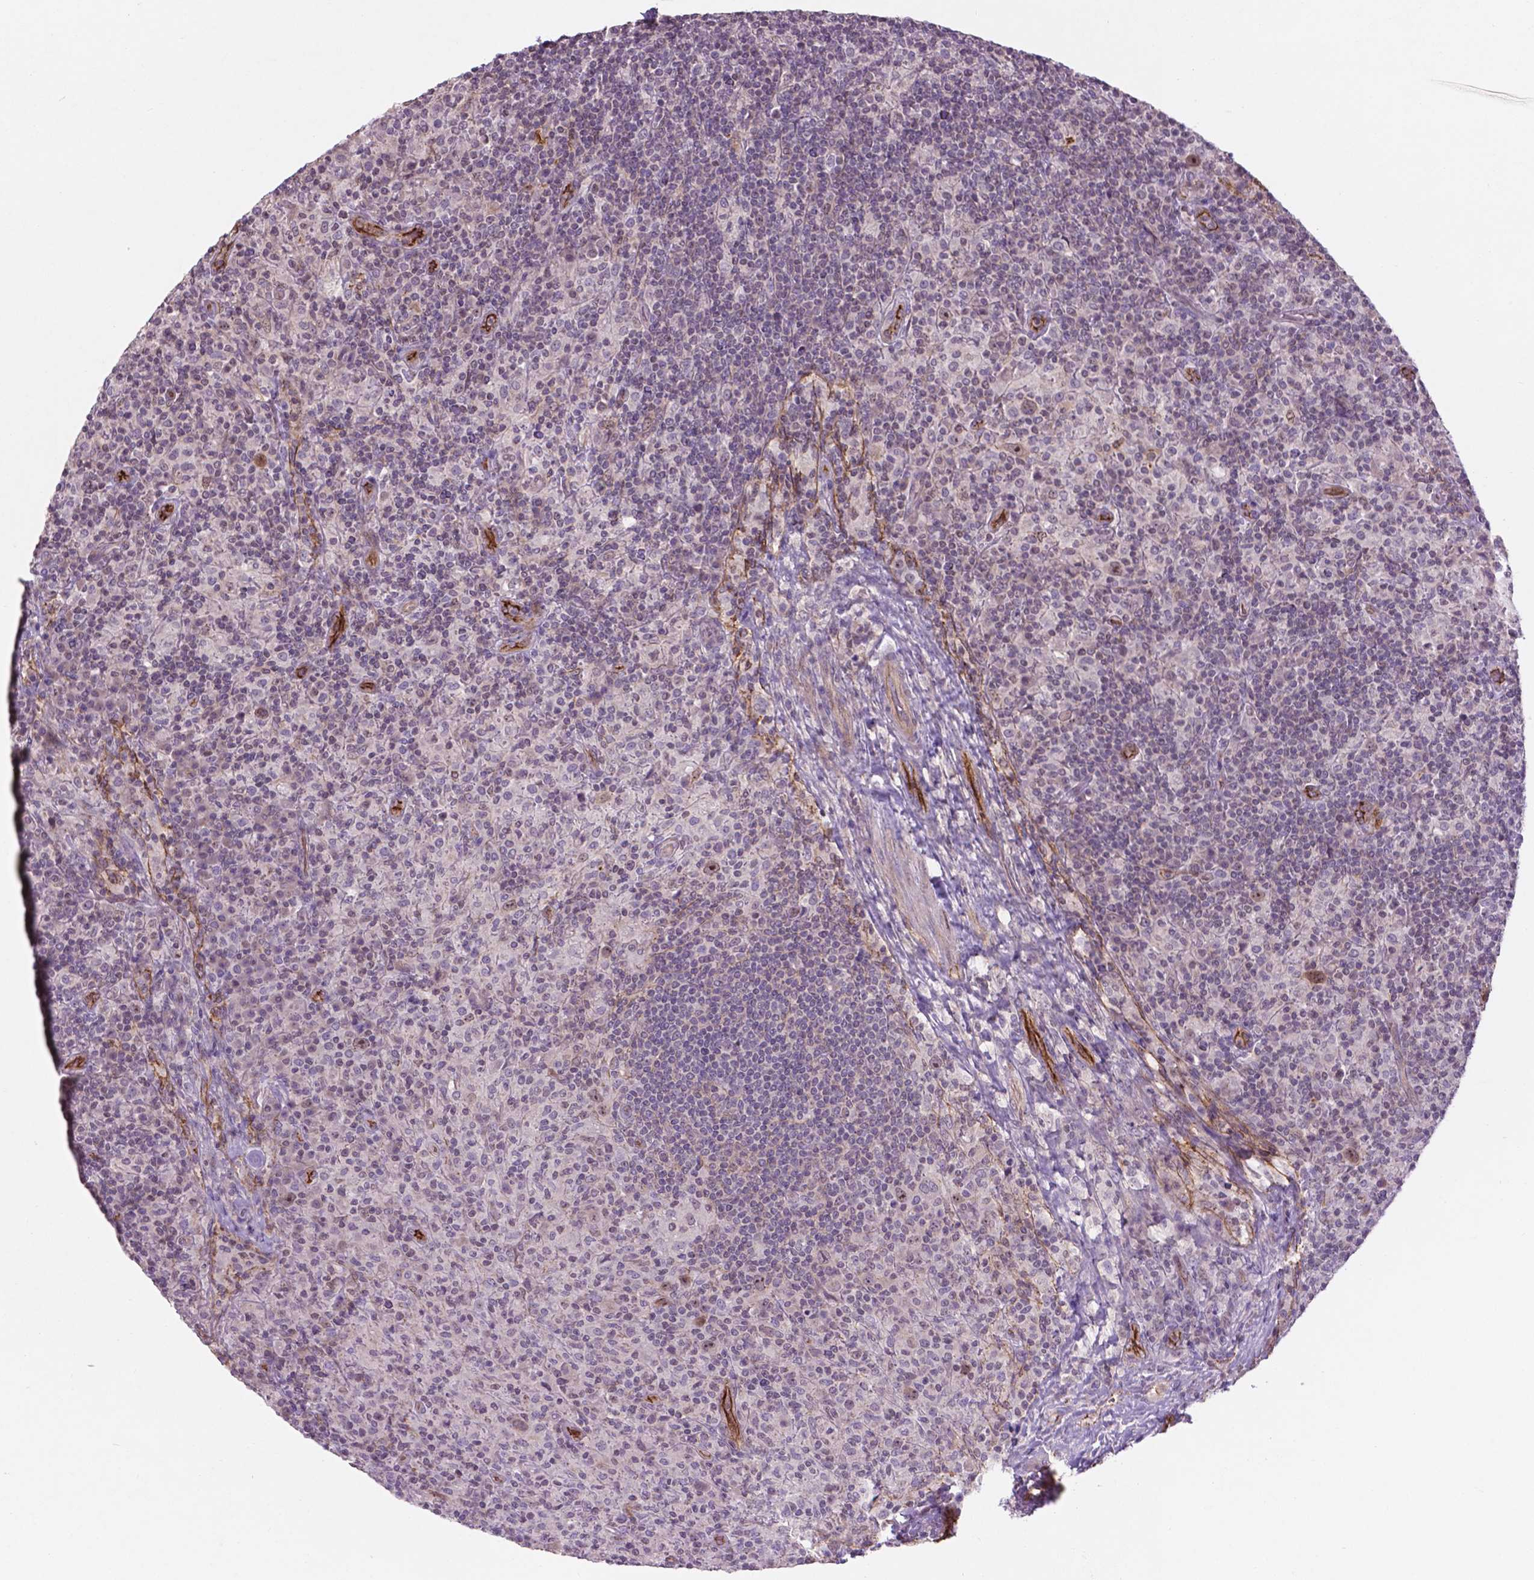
{"staining": {"intensity": "moderate", "quantity": "25%-75%", "location": "nuclear"}, "tissue": "lymphoma", "cell_type": "Tumor cells", "image_type": "cancer", "snomed": [{"axis": "morphology", "description": "Hodgkin's disease, NOS"}, {"axis": "topography", "description": "Lymph node"}], "caption": "Lymphoma stained with DAB (3,3'-diaminobenzidine) IHC displays medium levels of moderate nuclear positivity in about 25%-75% of tumor cells.", "gene": "ARL5C", "patient": {"sex": "male", "age": 70}}